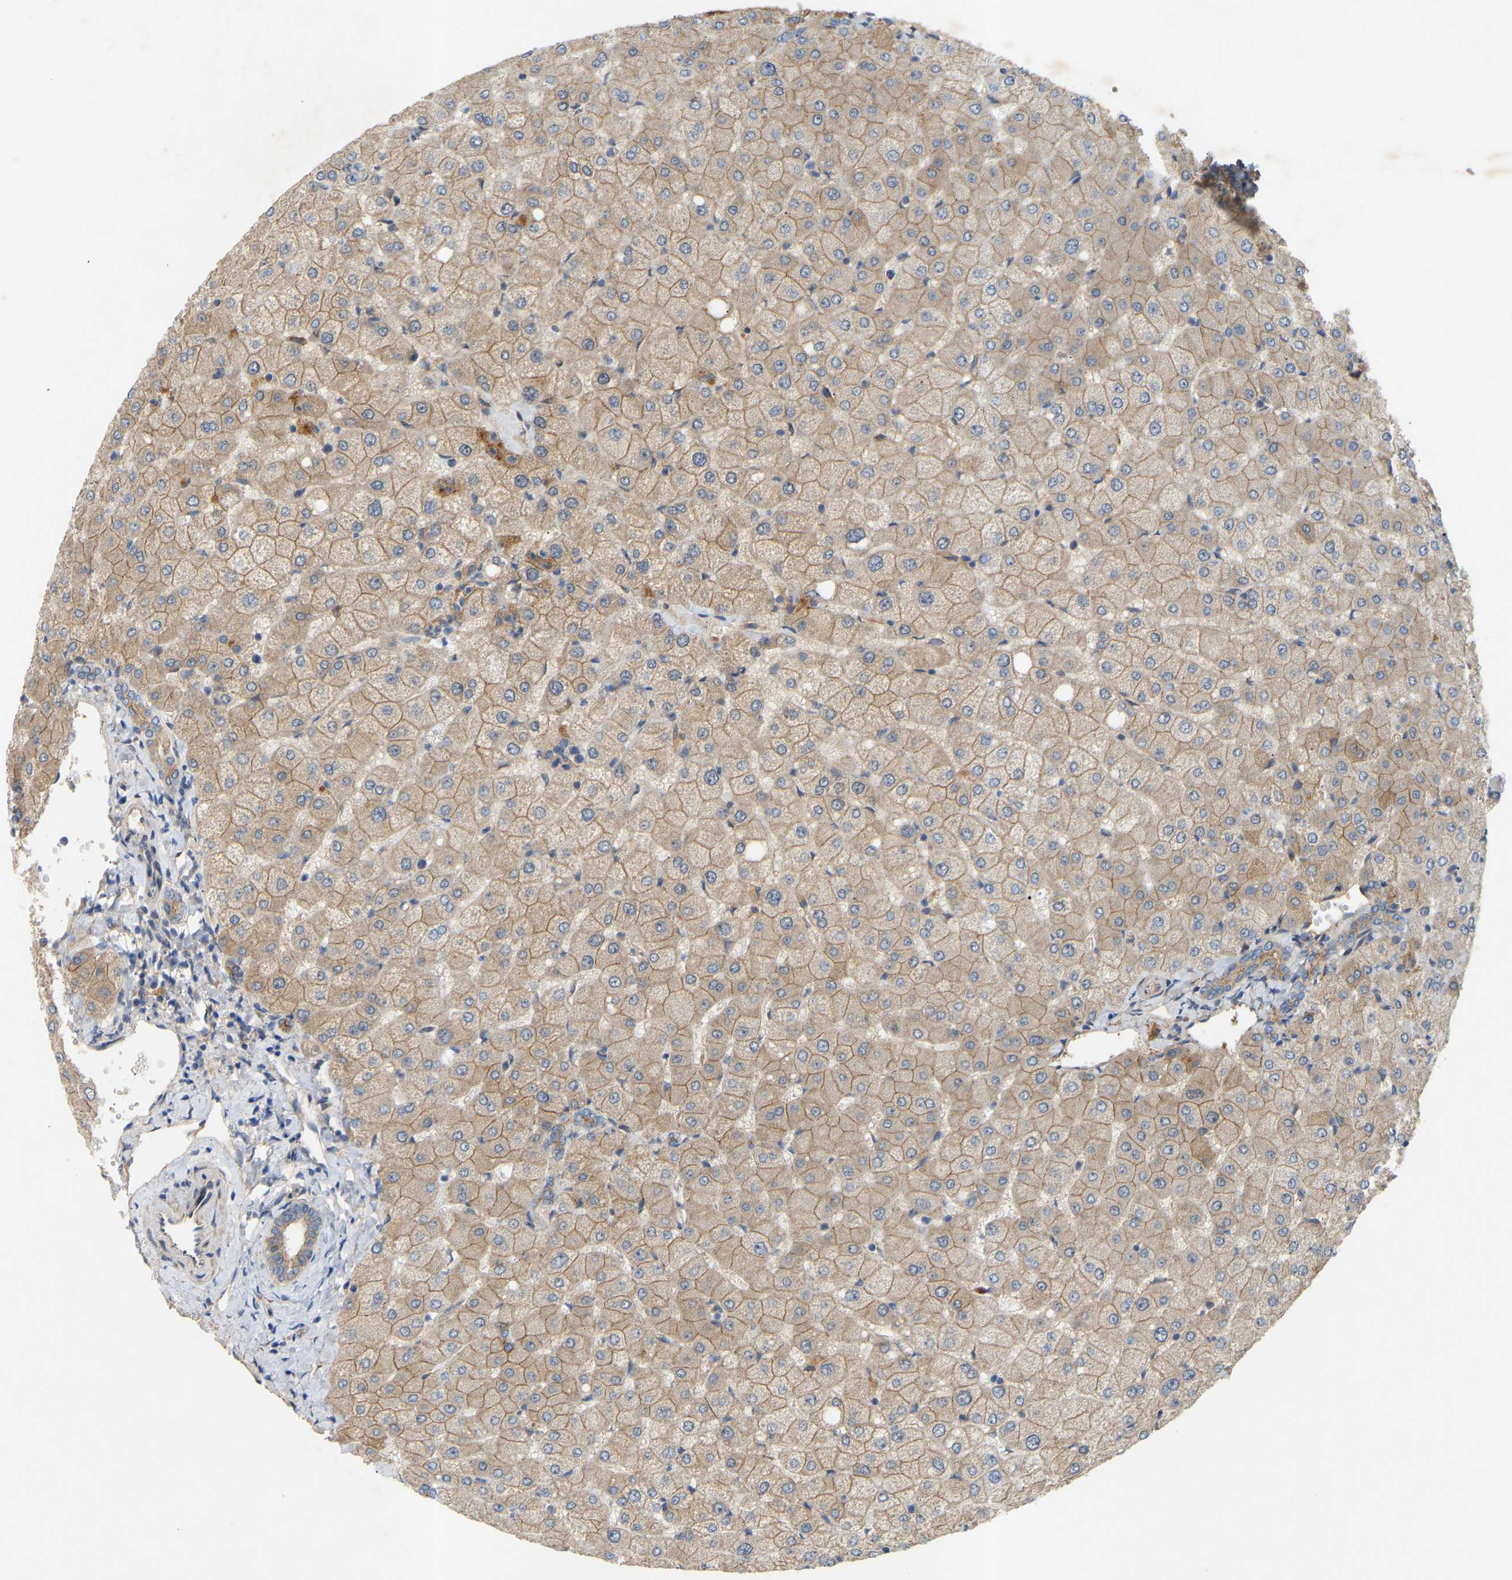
{"staining": {"intensity": "weak", "quantity": ">75%", "location": "cytoplasmic/membranous"}, "tissue": "liver", "cell_type": "Cholangiocytes", "image_type": "normal", "snomed": [{"axis": "morphology", "description": "Normal tissue, NOS"}, {"axis": "topography", "description": "Liver"}], "caption": "This photomicrograph reveals immunohistochemistry (IHC) staining of unremarkable liver, with low weak cytoplasmic/membranous staining in approximately >75% of cholangiocytes.", "gene": "ATP5MF", "patient": {"sex": "female", "age": 54}}